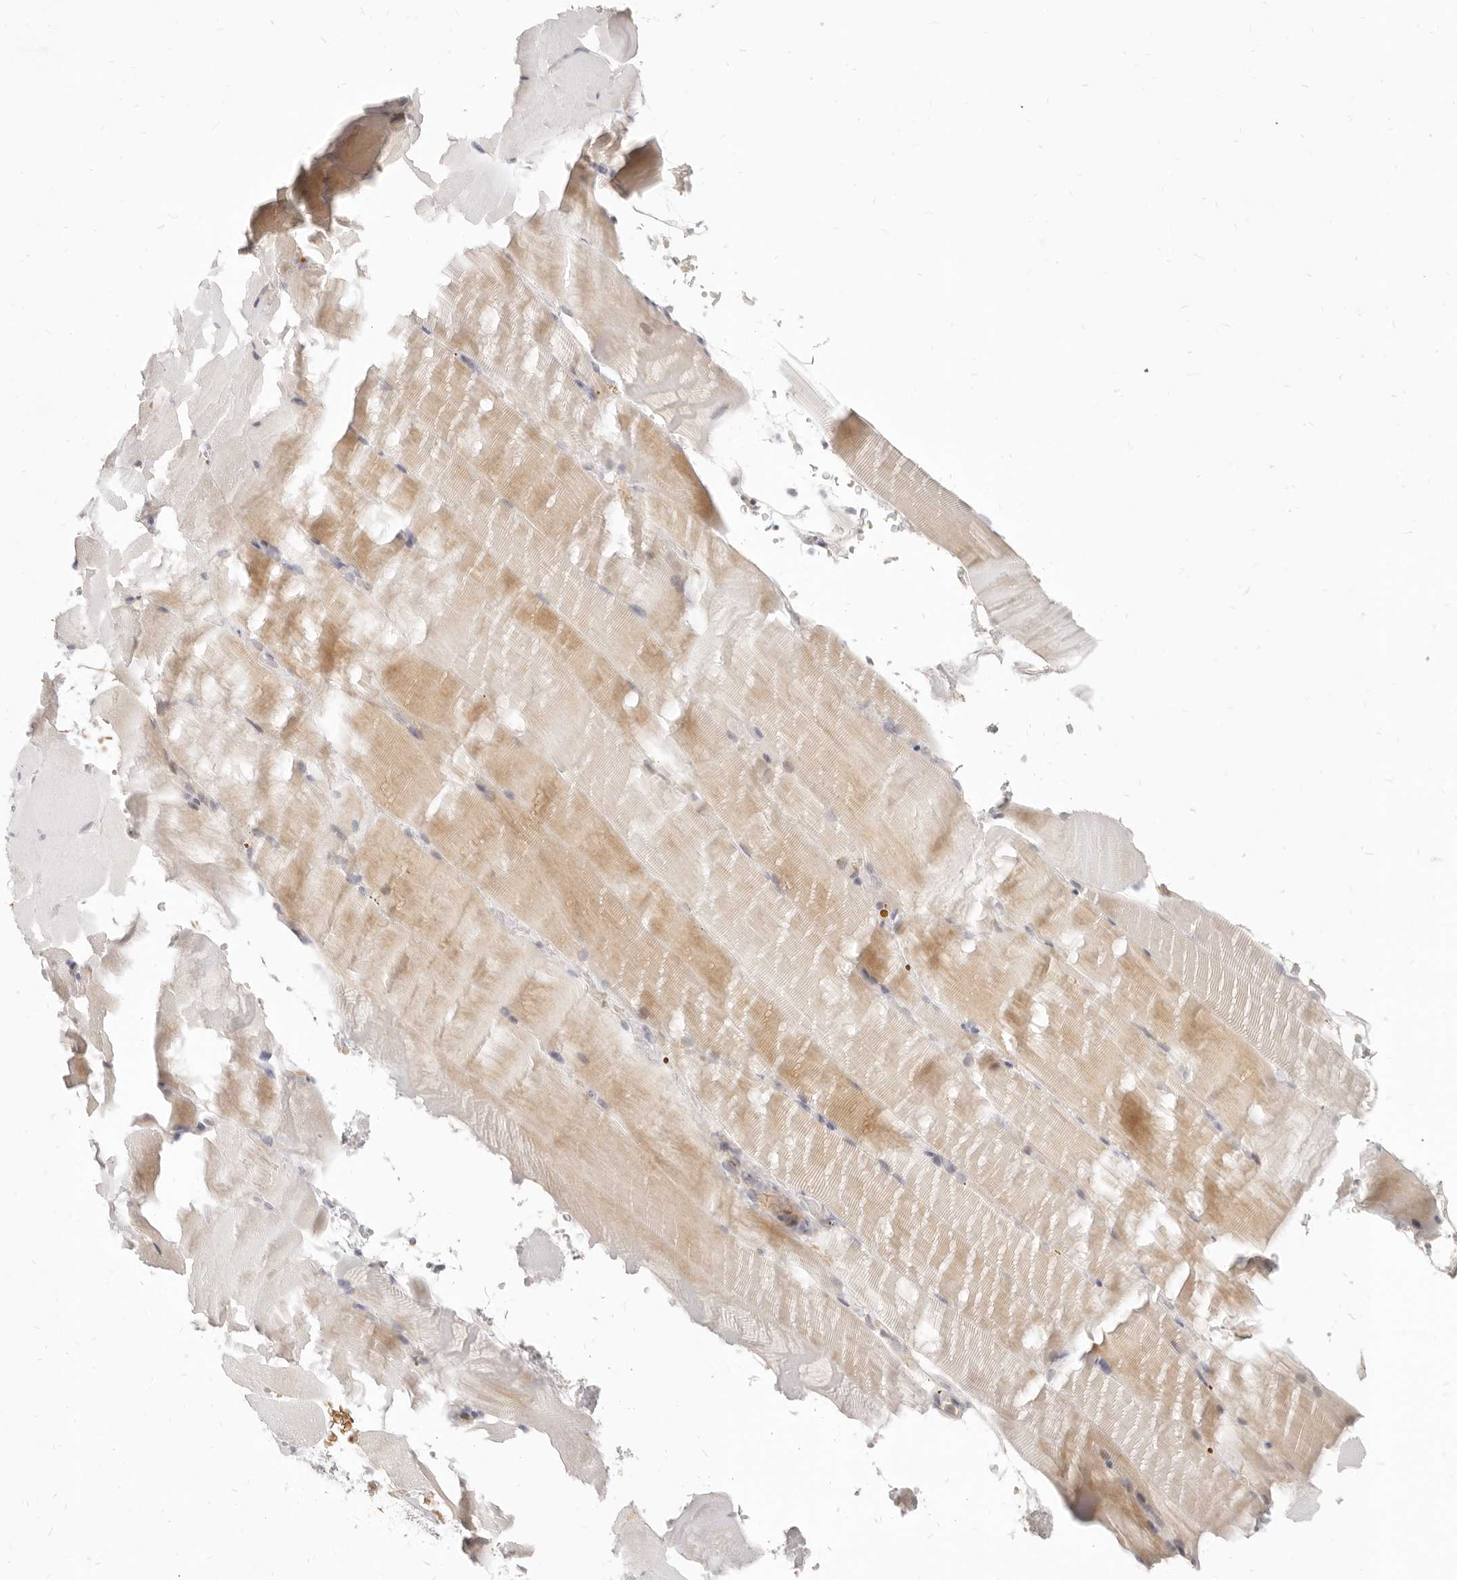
{"staining": {"intensity": "moderate", "quantity": "25%-75%", "location": "cytoplasmic/membranous"}, "tissue": "skeletal muscle", "cell_type": "Myocytes", "image_type": "normal", "snomed": [{"axis": "morphology", "description": "Normal tissue, NOS"}, {"axis": "topography", "description": "Skeletal muscle"}, {"axis": "topography", "description": "Parathyroid gland"}], "caption": "Protein analysis of normal skeletal muscle displays moderate cytoplasmic/membranous staining in approximately 25%-75% of myocytes. The protein of interest is shown in brown color, while the nuclei are stained blue.", "gene": "LTB4R2", "patient": {"sex": "female", "age": 37}}